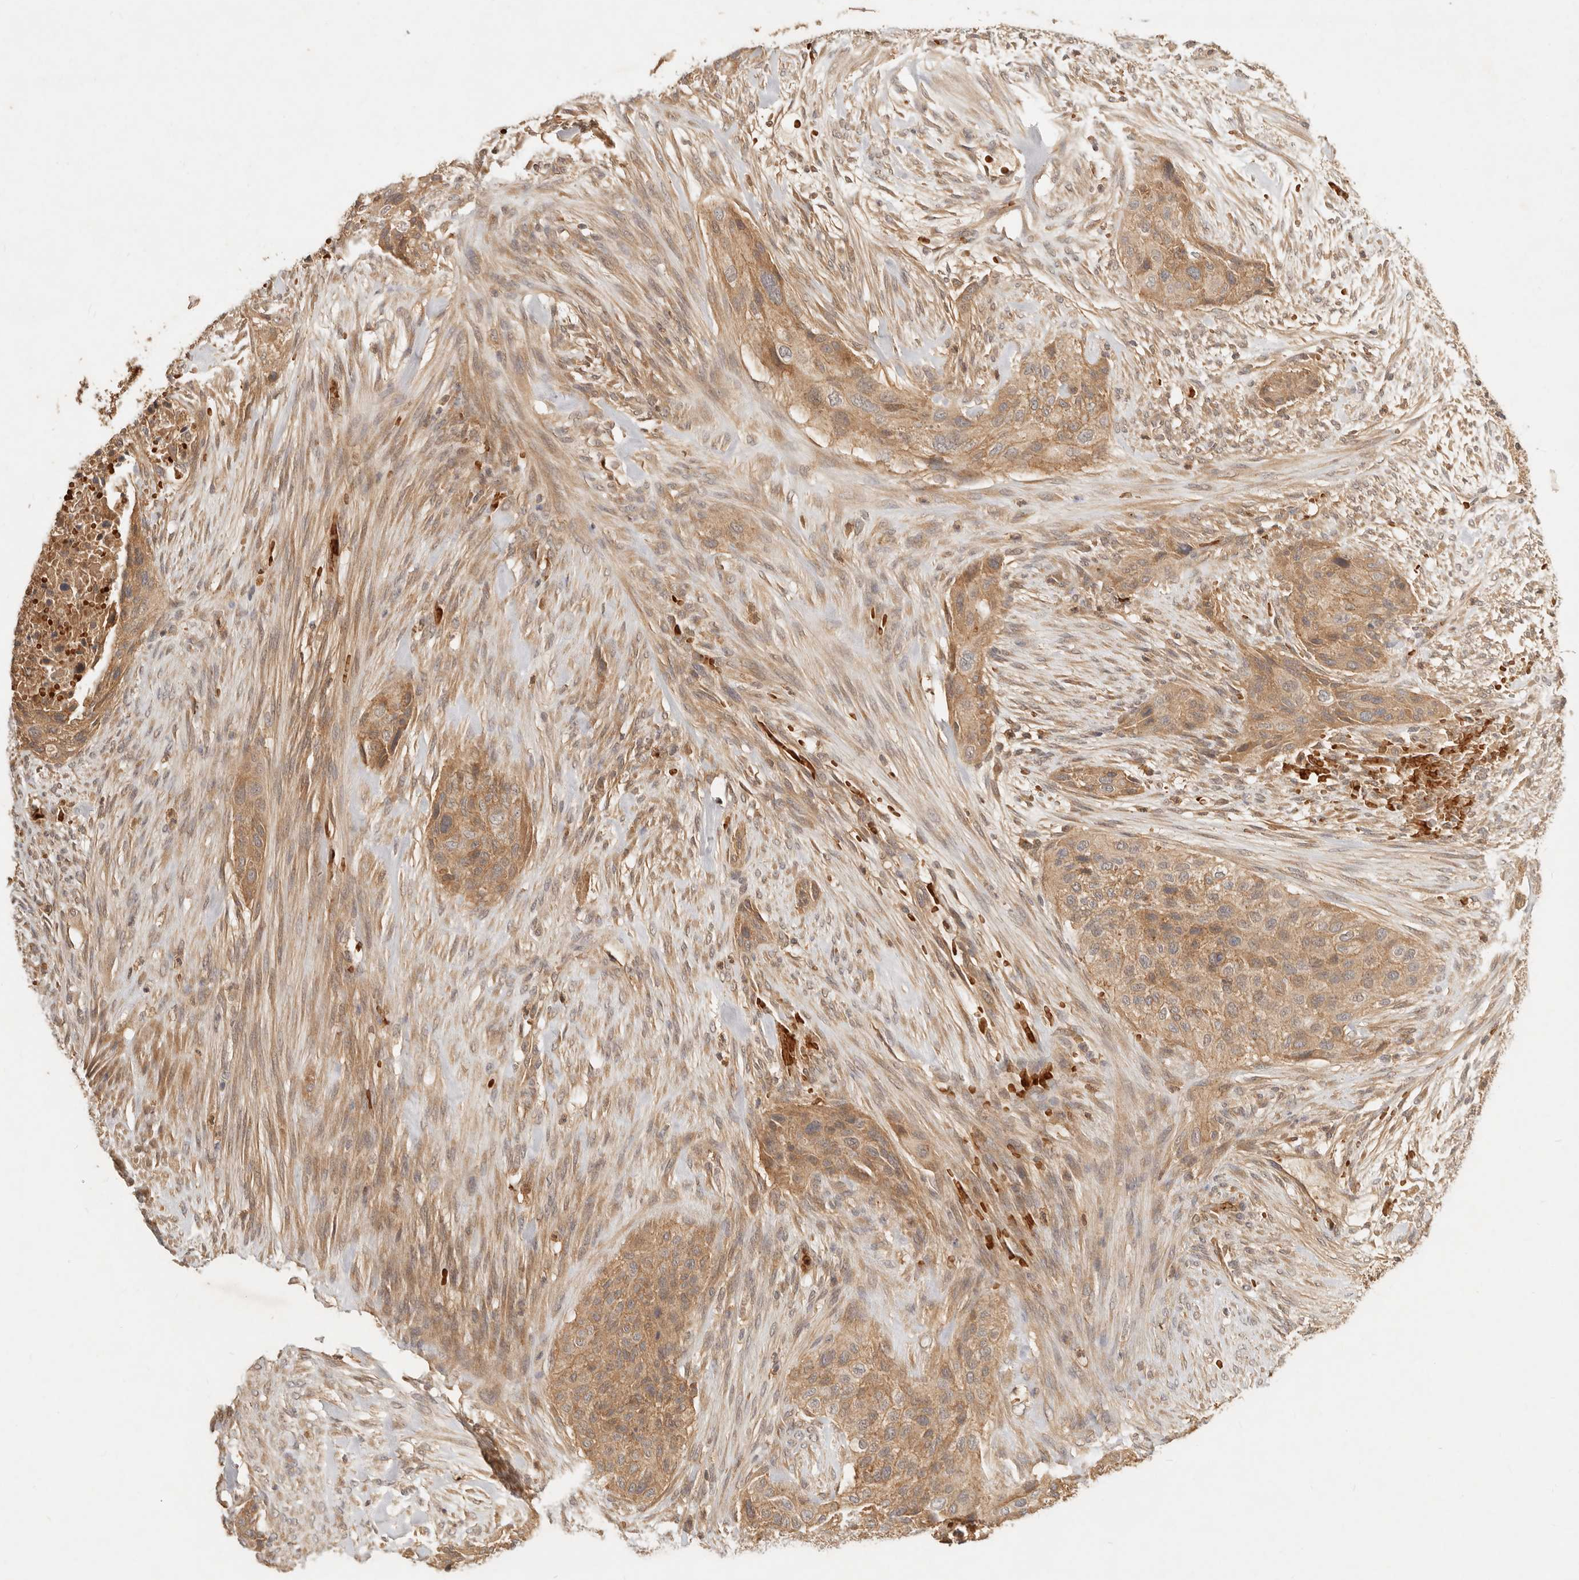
{"staining": {"intensity": "moderate", "quantity": ">75%", "location": "cytoplasmic/membranous"}, "tissue": "urothelial cancer", "cell_type": "Tumor cells", "image_type": "cancer", "snomed": [{"axis": "morphology", "description": "Urothelial carcinoma, High grade"}, {"axis": "topography", "description": "Urinary bladder"}], "caption": "An immunohistochemistry (IHC) photomicrograph of tumor tissue is shown. Protein staining in brown shows moderate cytoplasmic/membranous positivity in urothelial cancer within tumor cells. Using DAB (3,3'-diaminobenzidine) (brown) and hematoxylin (blue) stains, captured at high magnification using brightfield microscopy.", "gene": "FREM2", "patient": {"sex": "male", "age": 35}}